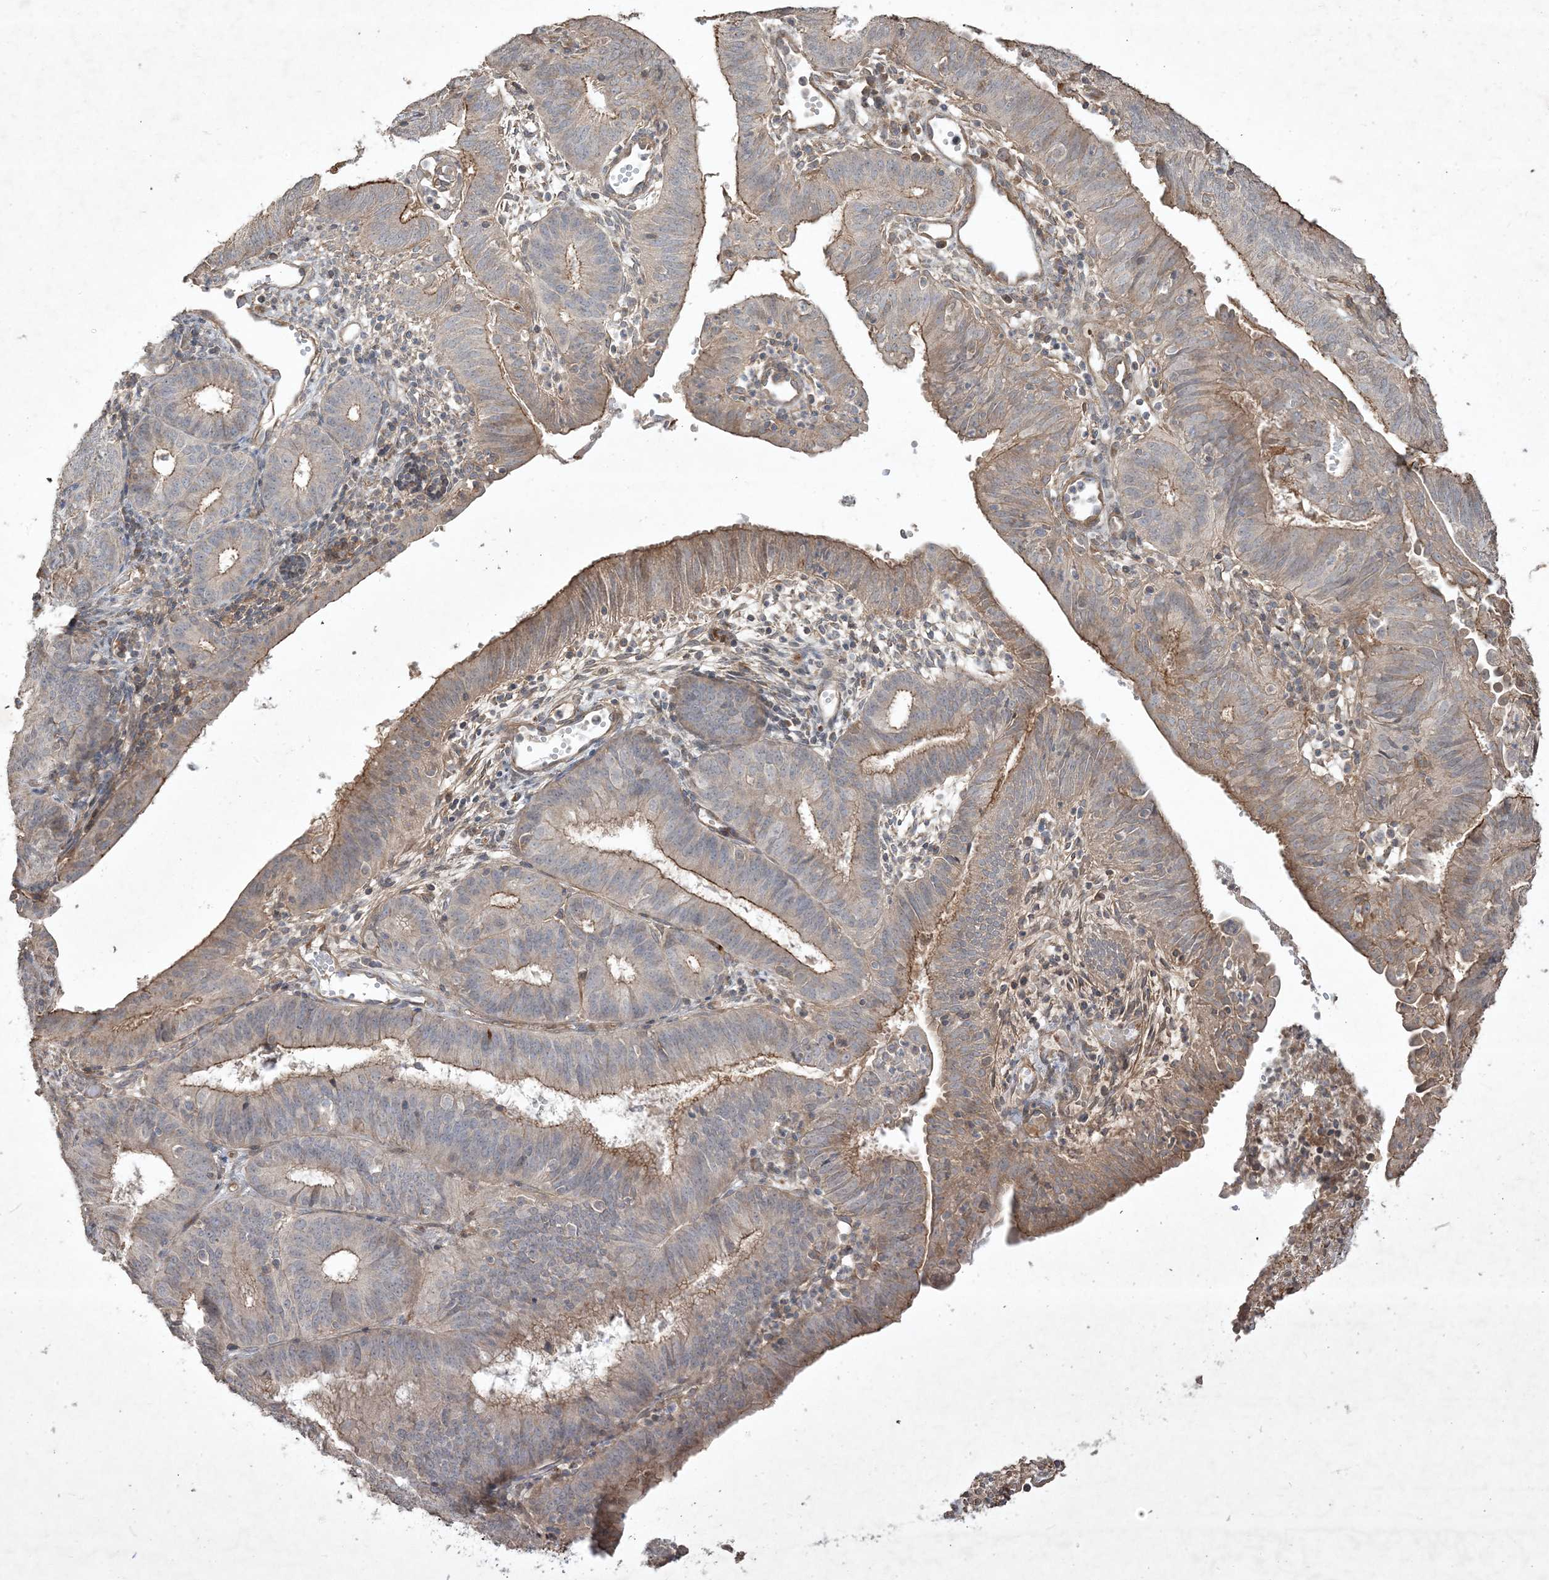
{"staining": {"intensity": "moderate", "quantity": "25%-75%", "location": "cytoplasmic/membranous"}, "tissue": "endometrial cancer", "cell_type": "Tumor cells", "image_type": "cancer", "snomed": [{"axis": "morphology", "description": "Adenocarcinoma, NOS"}, {"axis": "topography", "description": "Endometrium"}], "caption": "This is an image of immunohistochemistry (IHC) staining of adenocarcinoma (endometrial), which shows moderate positivity in the cytoplasmic/membranous of tumor cells.", "gene": "PRRT3", "patient": {"sex": "female", "age": 51}}